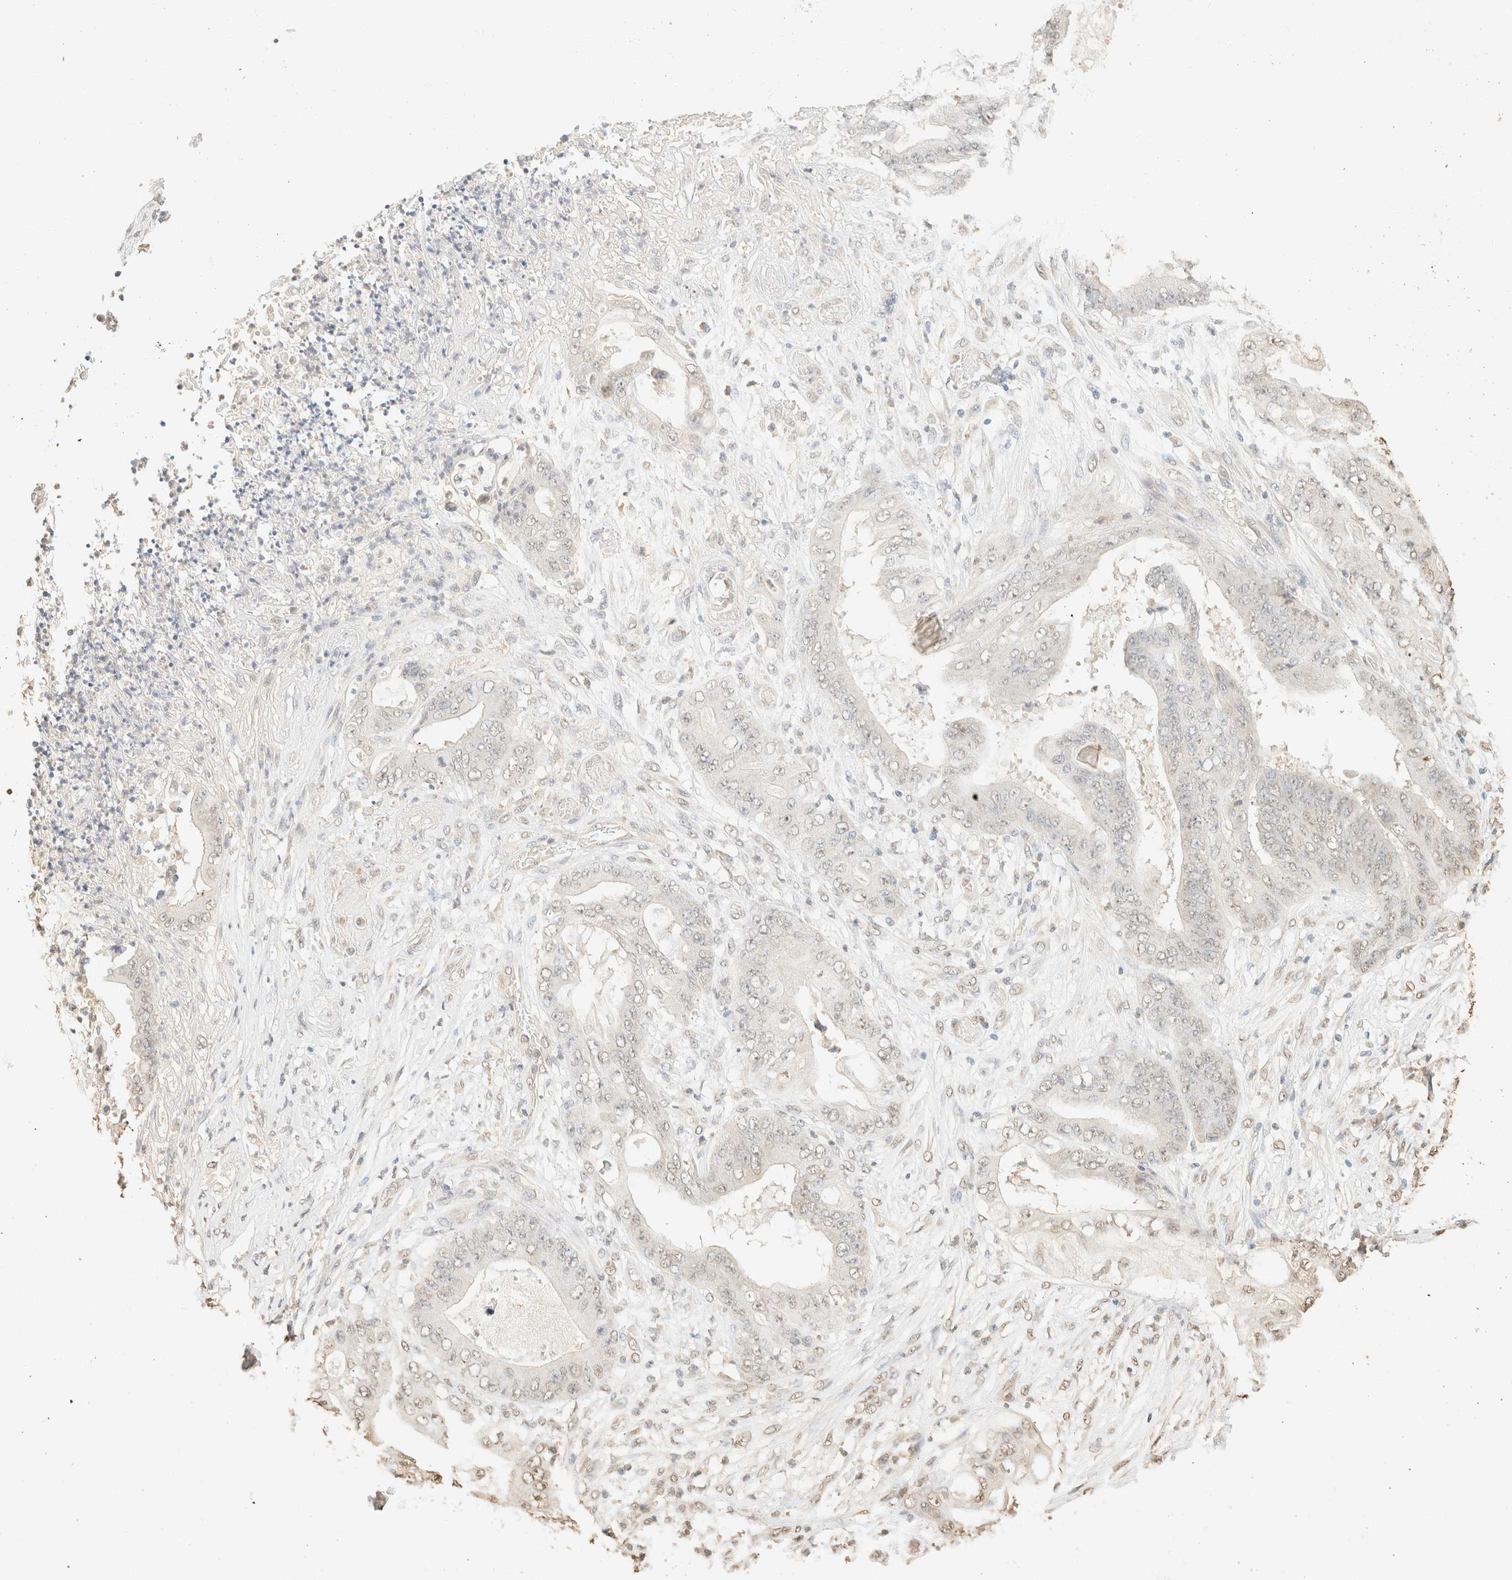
{"staining": {"intensity": "weak", "quantity": "<25%", "location": "nuclear"}, "tissue": "stomach cancer", "cell_type": "Tumor cells", "image_type": "cancer", "snomed": [{"axis": "morphology", "description": "Adenocarcinoma, NOS"}, {"axis": "topography", "description": "Stomach"}], "caption": "Tumor cells show no significant expression in stomach cancer (adenocarcinoma).", "gene": "S100A13", "patient": {"sex": "female", "age": 73}}